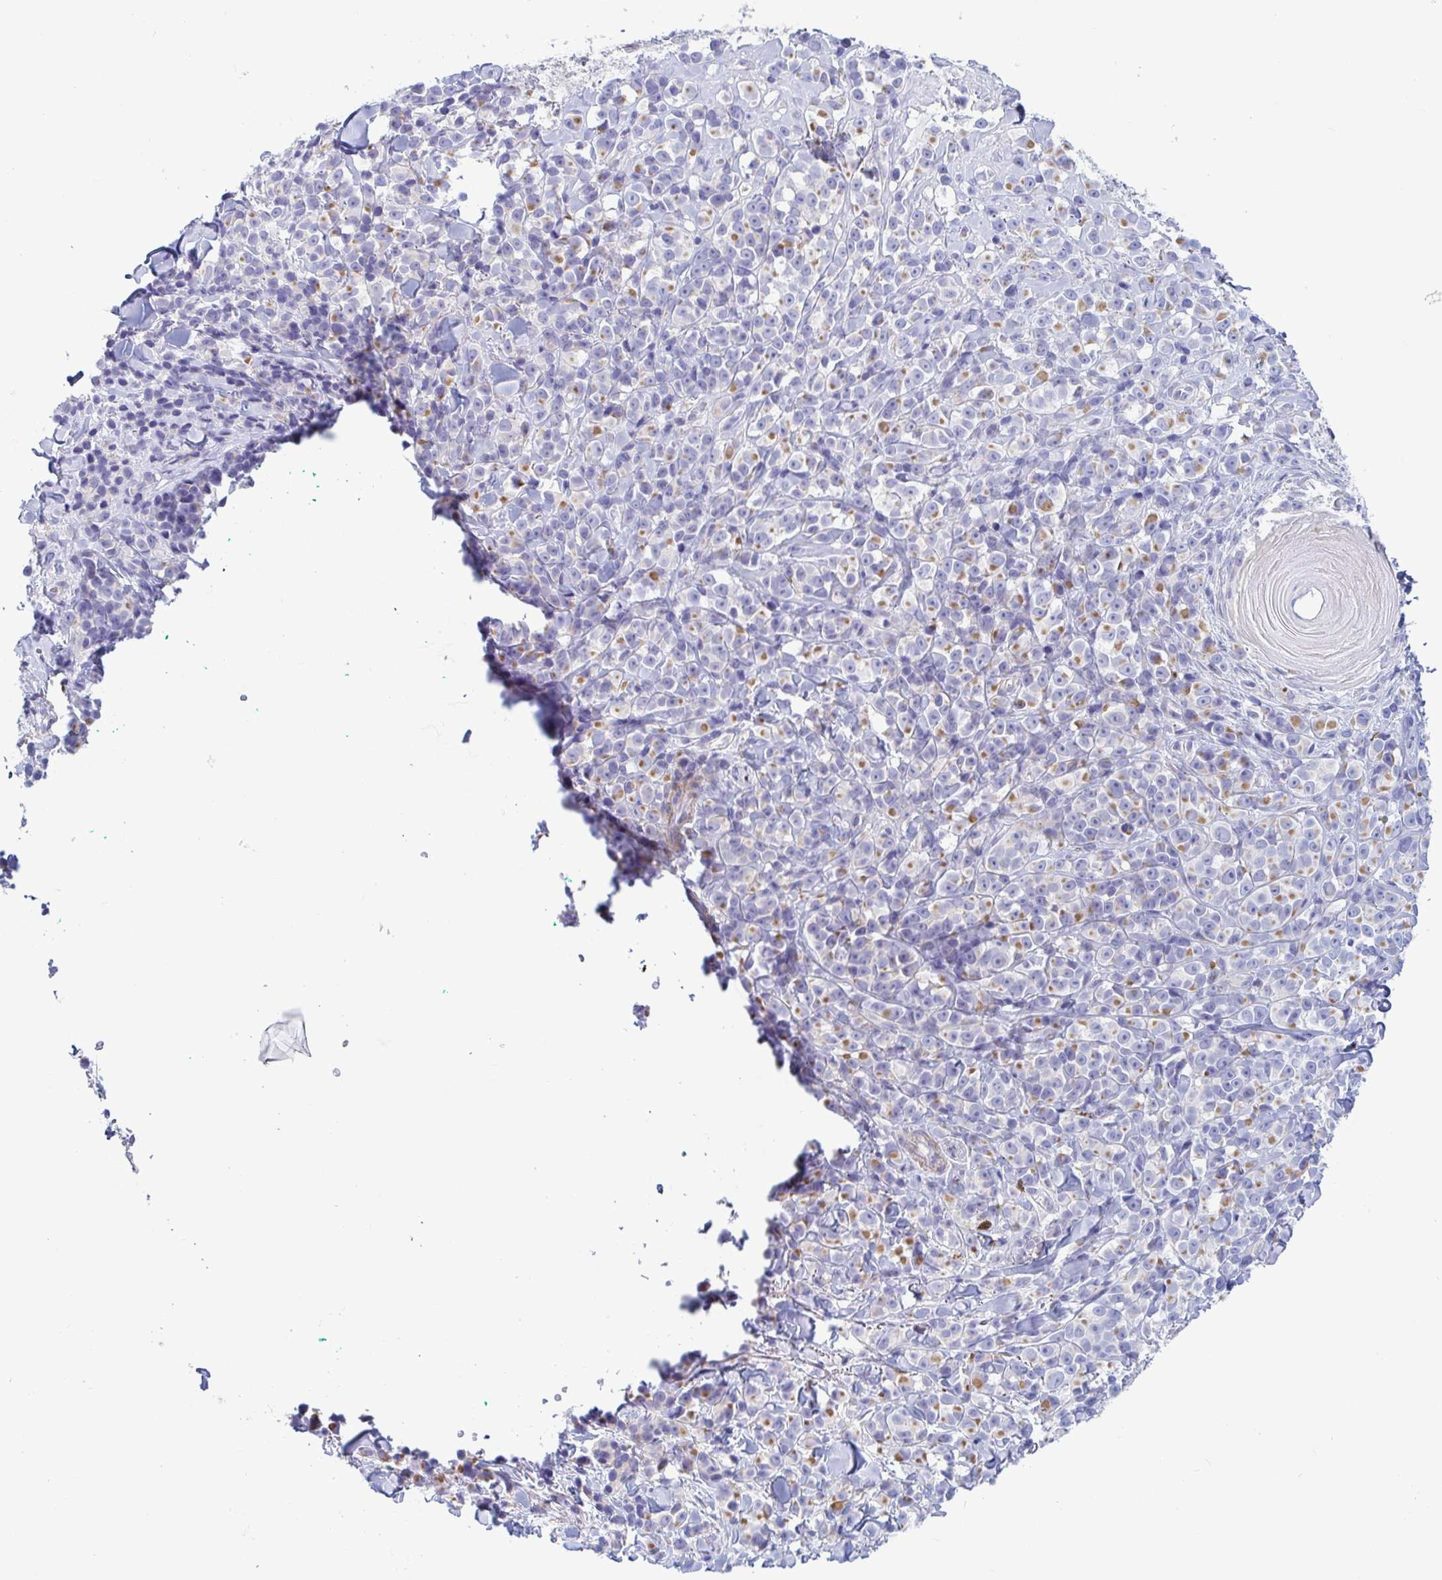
{"staining": {"intensity": "negative", "quantity": "none", "location": "none"}, "tissue": "melanoma", "cell_type": "Tumor cells", "image_type": "cancer", "snomed": [{"axis": "morphology", "description": "Malignant melanoma, NOS"}, {"axis": "topography", "description": "Skin"}], "caption": "Tumor cells are negative for protein expression in human melanoma. The staining is performed using DAB brown chromogen with nuclei counter-stained in using hematoxylin.", "gene": "TNNI2", "patient": {"sex": "male", "age": 85}}